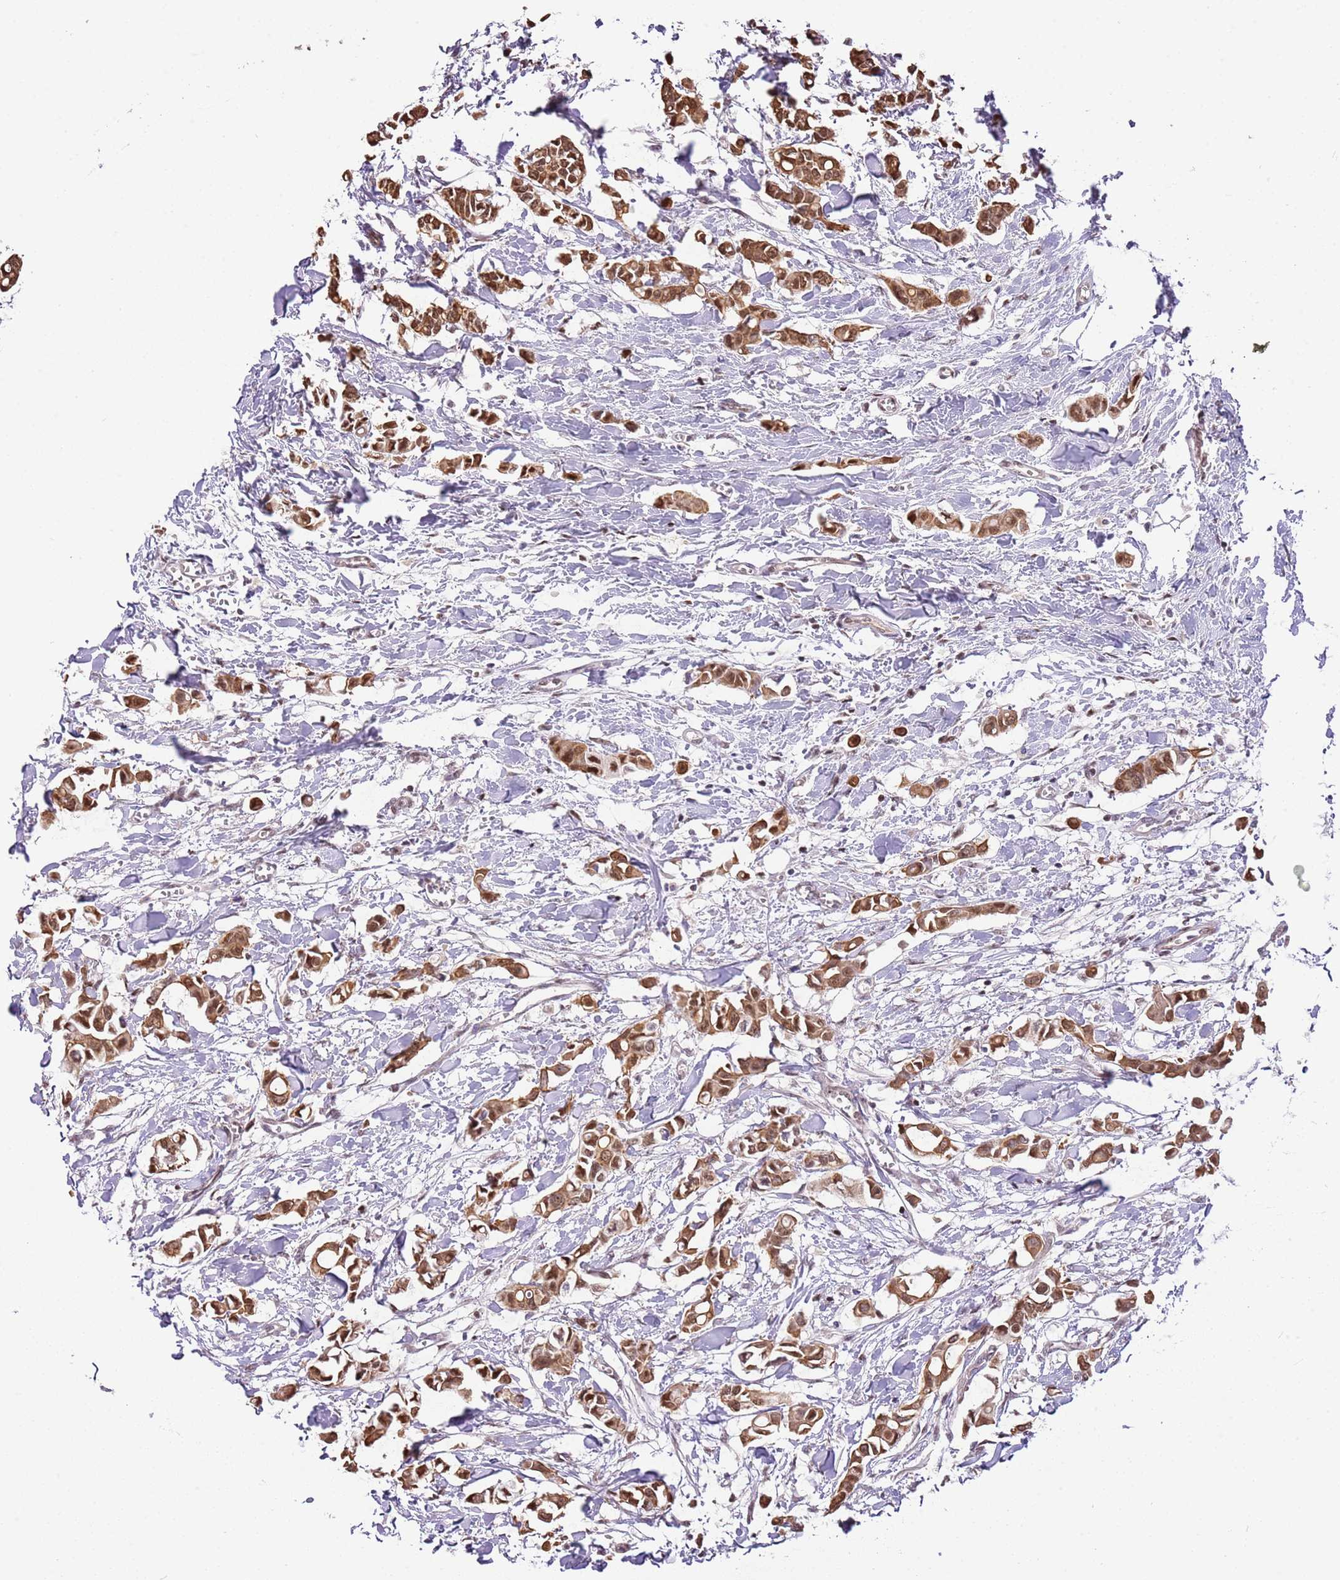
{"staining": {"intensity": "moderate", "quantity": ">75%", "location": "cytoplasmic/membranous,nuclear"}, "tissue": "breast cancer", "cell_type": "Tumor cells", "image_type": "cancer", "snomed": [{"axis": "morphology", "description": "Duct carcinoma"}, {"axis": "topography", "description": "Breast"}], "caption": "IHC photomicrograph of invasive ductal carcinoma (breast) stained for a protein (brown), which shows medium levels of moderate cytoplasmic/membranous and nuclear expression in approximately >75% of tumor cells.", "gene": "RFK", "patient": {"sex": "female", "age": 41}}